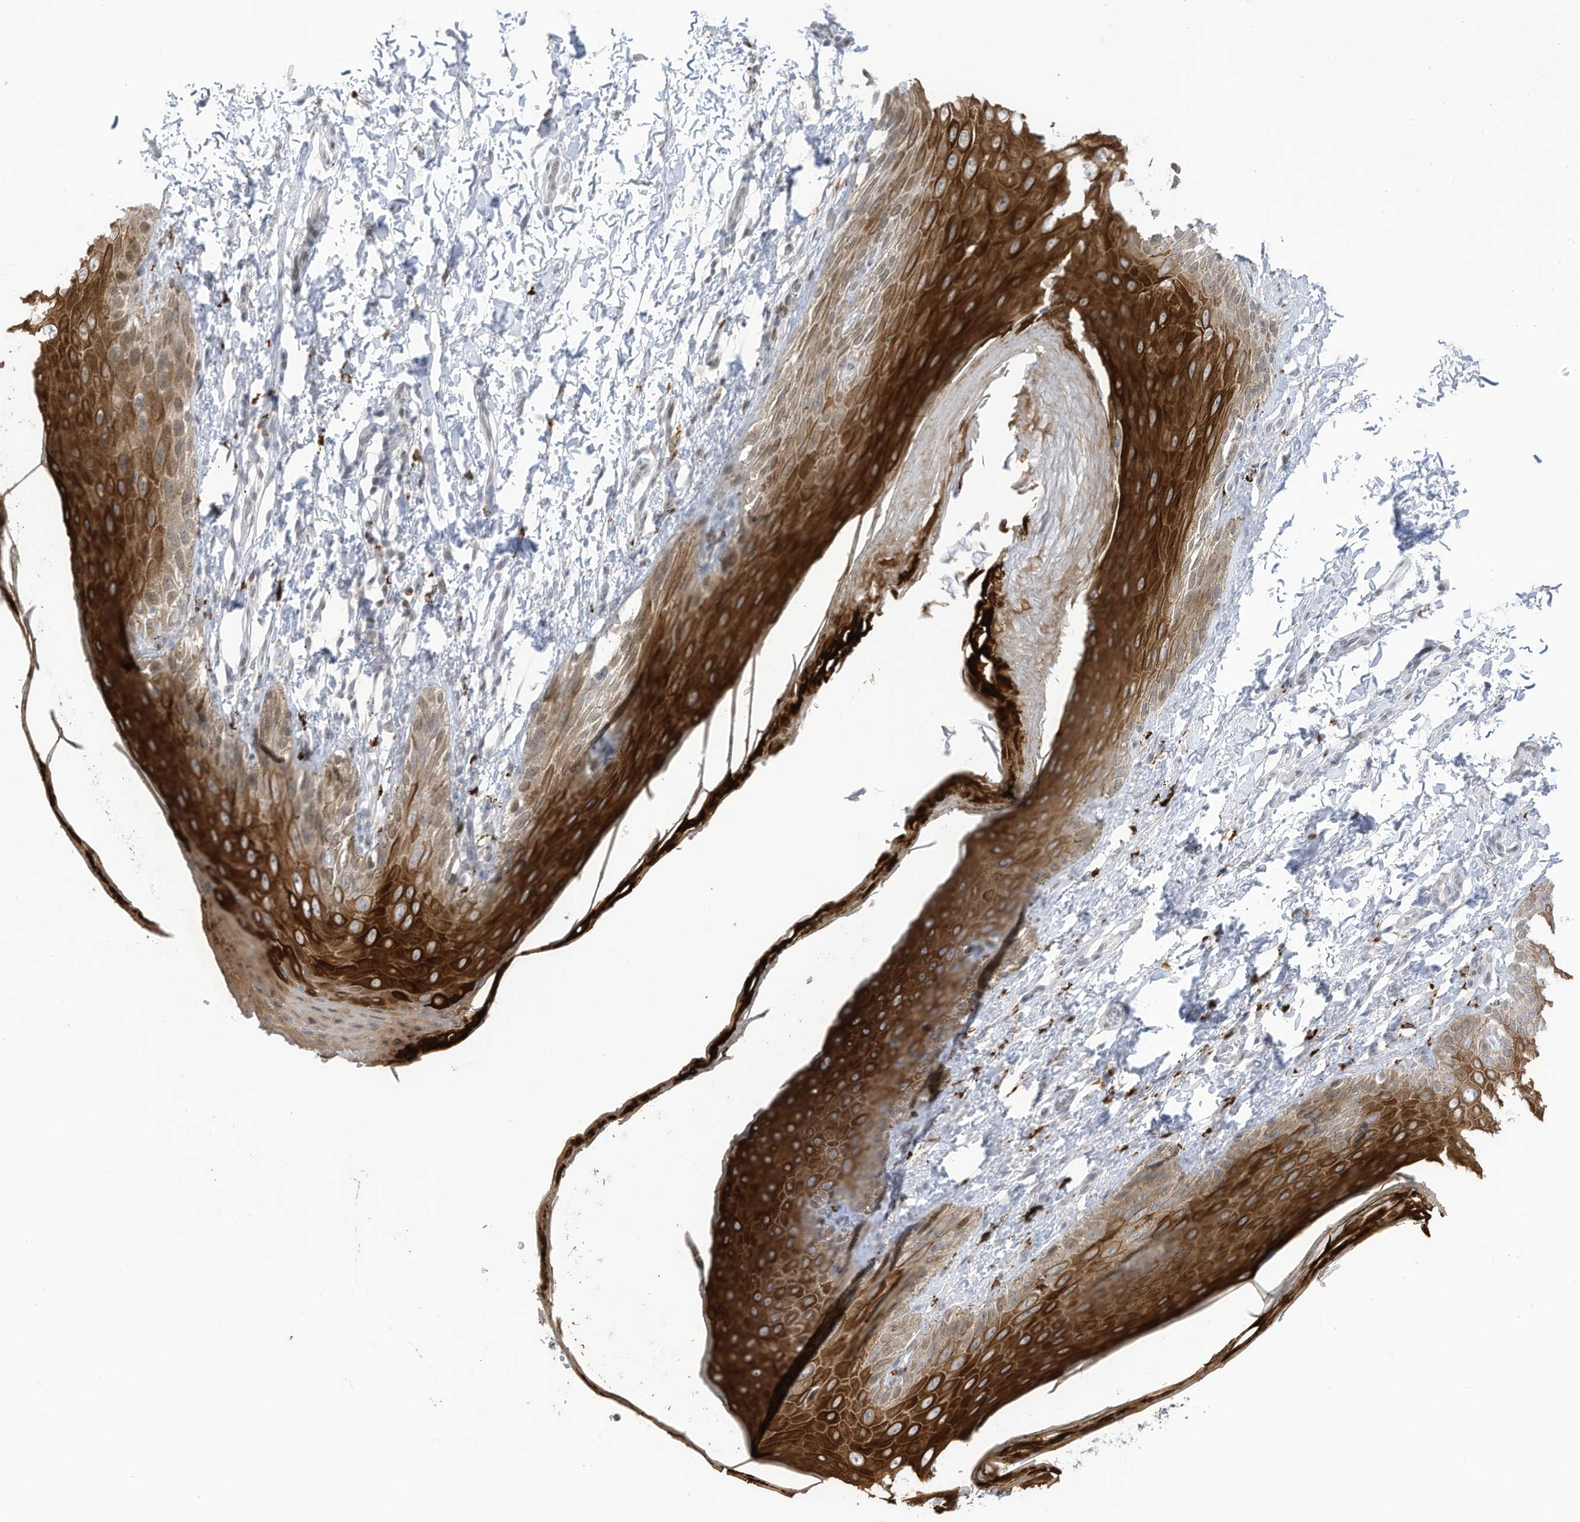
{"staining": {"intensity": "strong", "quantity": ">75%", "location": "cytoplasmic/membranous"}, "tissue": "skin", "cell_type": "Epidermal cells", "image_type": "normal", "snomed": [{"axis": "morphology", "description": "Normal tissue, NOS"}, {"axis": "topography", "description": "Anal"}], "caption": "An IHC histopathology image of benign tissue is shown. Protein staining in brown shows strong cytoplasmic/membranous positivity in skin within epidermal cells. The staining was performed using DAB (3,3'-diaminobenzidine) to visualize the protein expression in brown, while the nuclei were stained in blue with hematoxylin (Magnification: 20x).", "gene": "RABL3", "patient": {"sex": "male", "age": 44}}